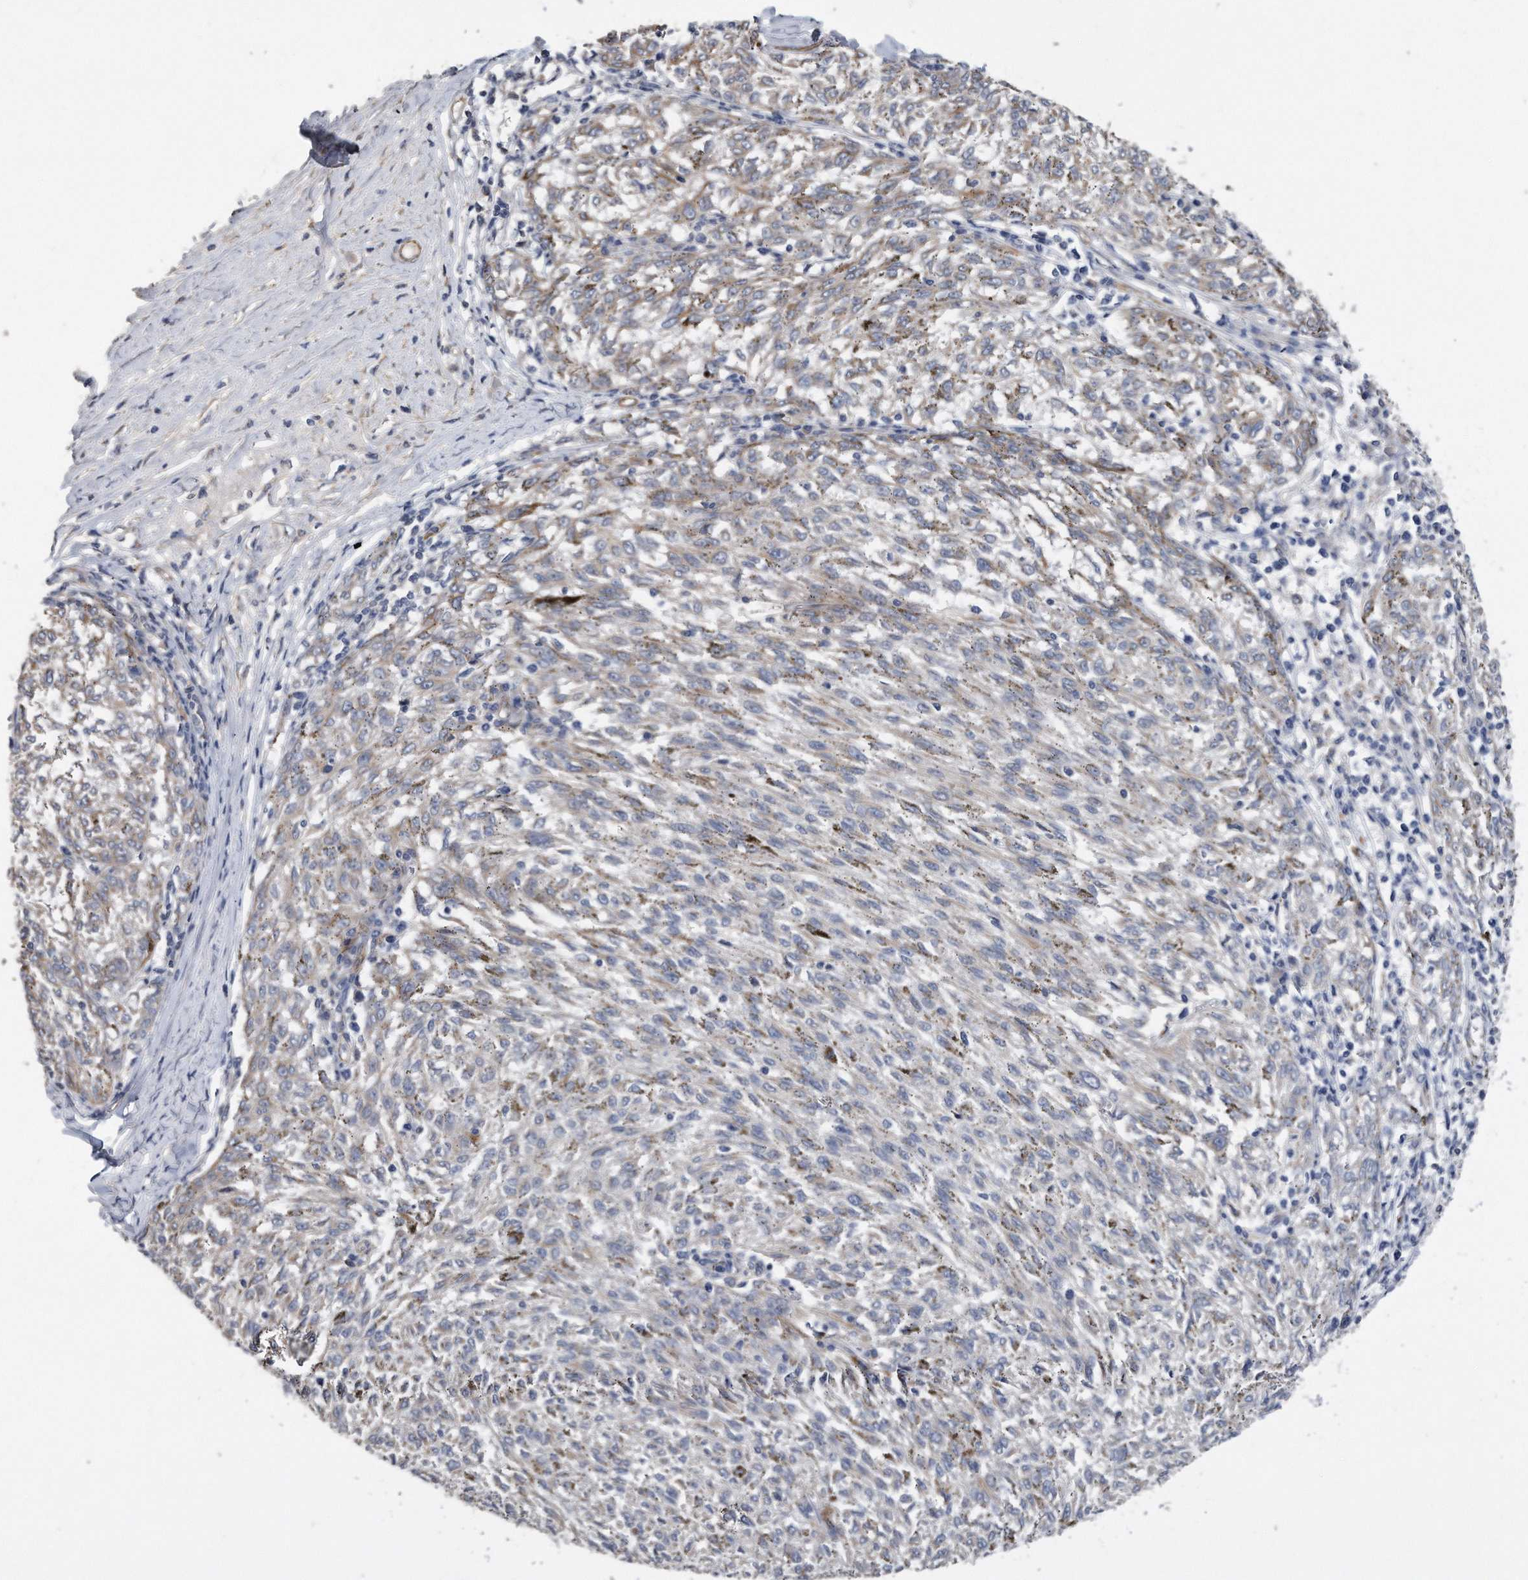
{"staining": {"intensity": "negative", "quantity": "none", "location": "none"}, "tissue": "melanoma", "cell_type": "Tumor cells", "image_type": "cancer", "snomed": [{"axis": "morphology", "description": "Malignant melanoma, NOS"}, {"axis": "topography", "description": "Skin"}], "caption": "IHC photomicrograph of melanoma stained for a protein (brown), which exhibits no positivity in tumor cells.", "gene": "GPC1", "patient": {"sex": "female", "age": 72}}